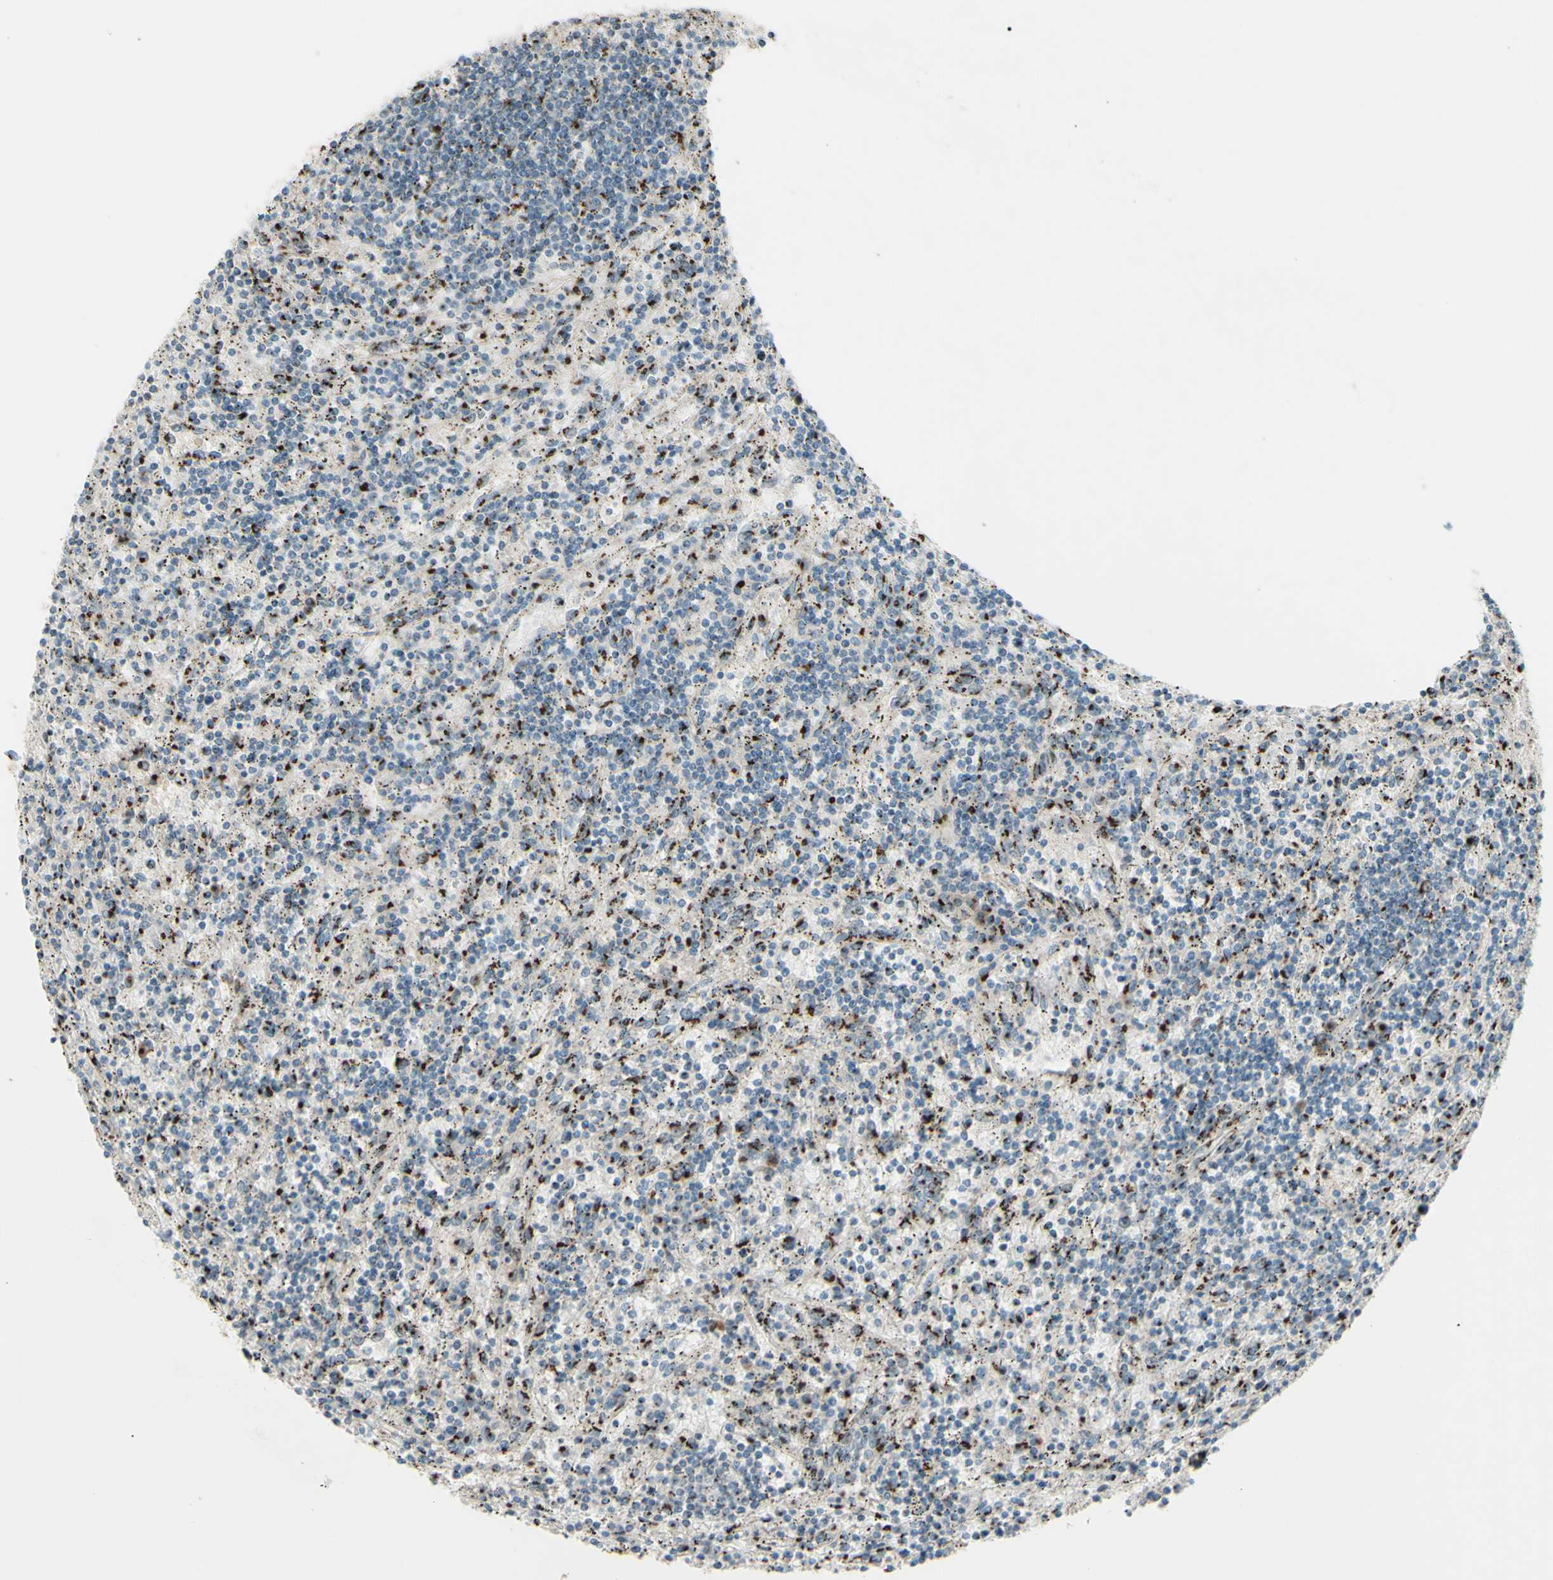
{"staining": {"intensity": "moderate", "quantity": ">75%", "location": "cytoplasmic/membranous"}, "tissue": "lymphoma", "cell_type": "Tumor cells", "image_type": "cancer", "snomed": [{"axis": "morphology", "description": "Malignant lymphoma, non-Hodgkin's type, Low grade"}, {"axis": "topography", "description": "Spleen"}], "caption": "Protein expression analysis of human lymphoma reveals moderate cytoplasmic/membranous staining in approximately >75% of tumor cells.", "gene": "BPNT2", "patient": {"sex": "male", "age": 76}}